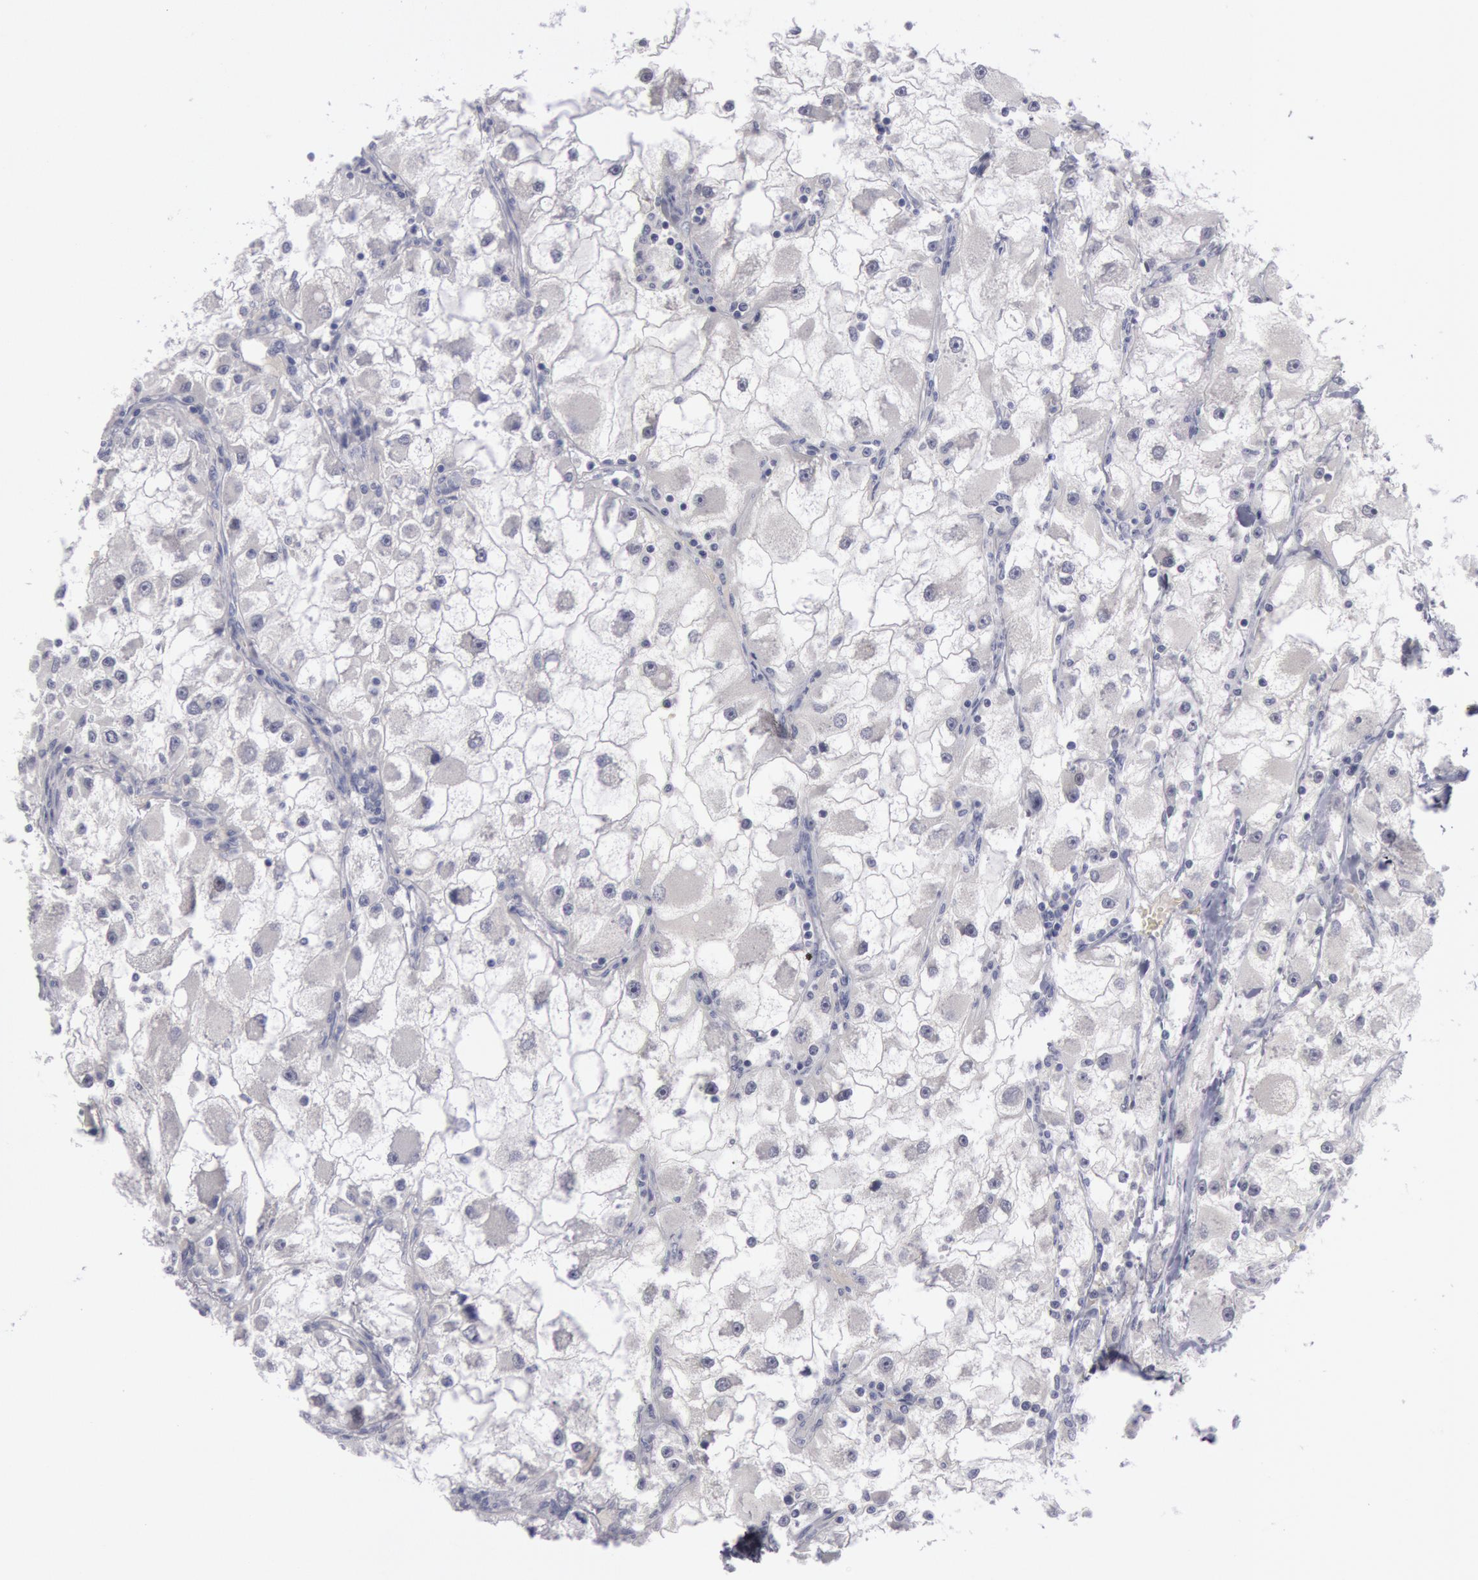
{"staining": {"intensity": "negative", "quantity": "none", "location": "none"}, "tissue": "renal cancer", "cell_type": "Tumor cells", "image_type": "cancer", "snomed": [{"axis": "morphology", "description": "Adenocarcinoma, NOS"}, {"axis": "topography", "description": "Kidney"}], "caption": "This is a image of immunohistochemistry (IHC) staining of renal cancer, which shows no positivity in tumor cells.", "gene": "KRT16", "patient": {"sex": "female", "age": 73}}